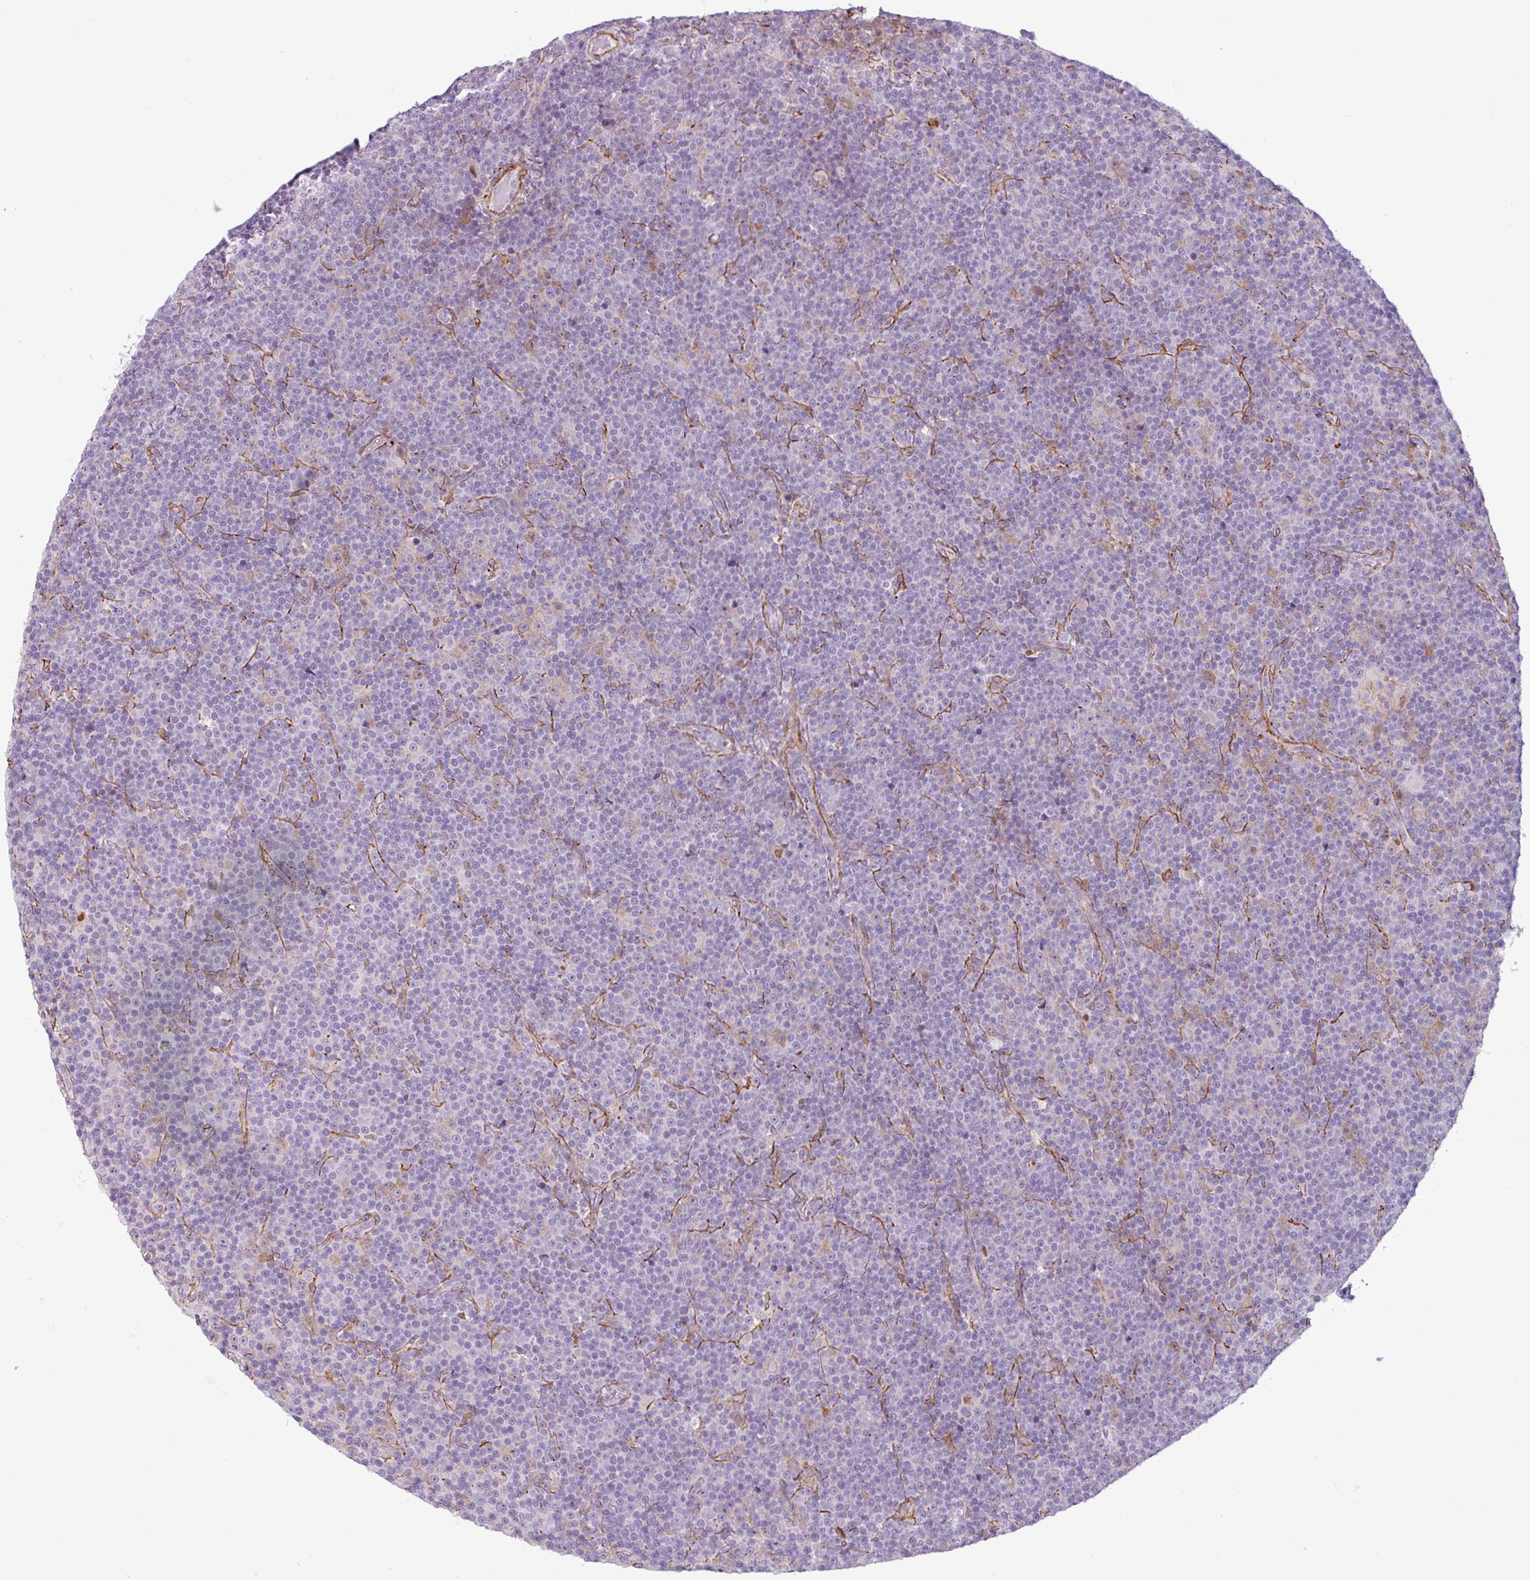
{"staining": {"intensity": "negative", "quantity": "none", "location": "none"}, "tissue": "lymphoma", "cell_type": "Tumor cells", "image_type": "cancer", "snomed": [{"axis": "morphology", "description": "Malignant lymphoma, non-Hodgkin's type, Low grade"}, {"axis": "topography", "description": "Lymph node"}], "caption": "An image of human malignant lymphoma, non-Hodgkin's type (low-grade) is negative for staining in tumor cells.", "gene": "ATP10A", "patient": {"sex": "female", "age": 67}}